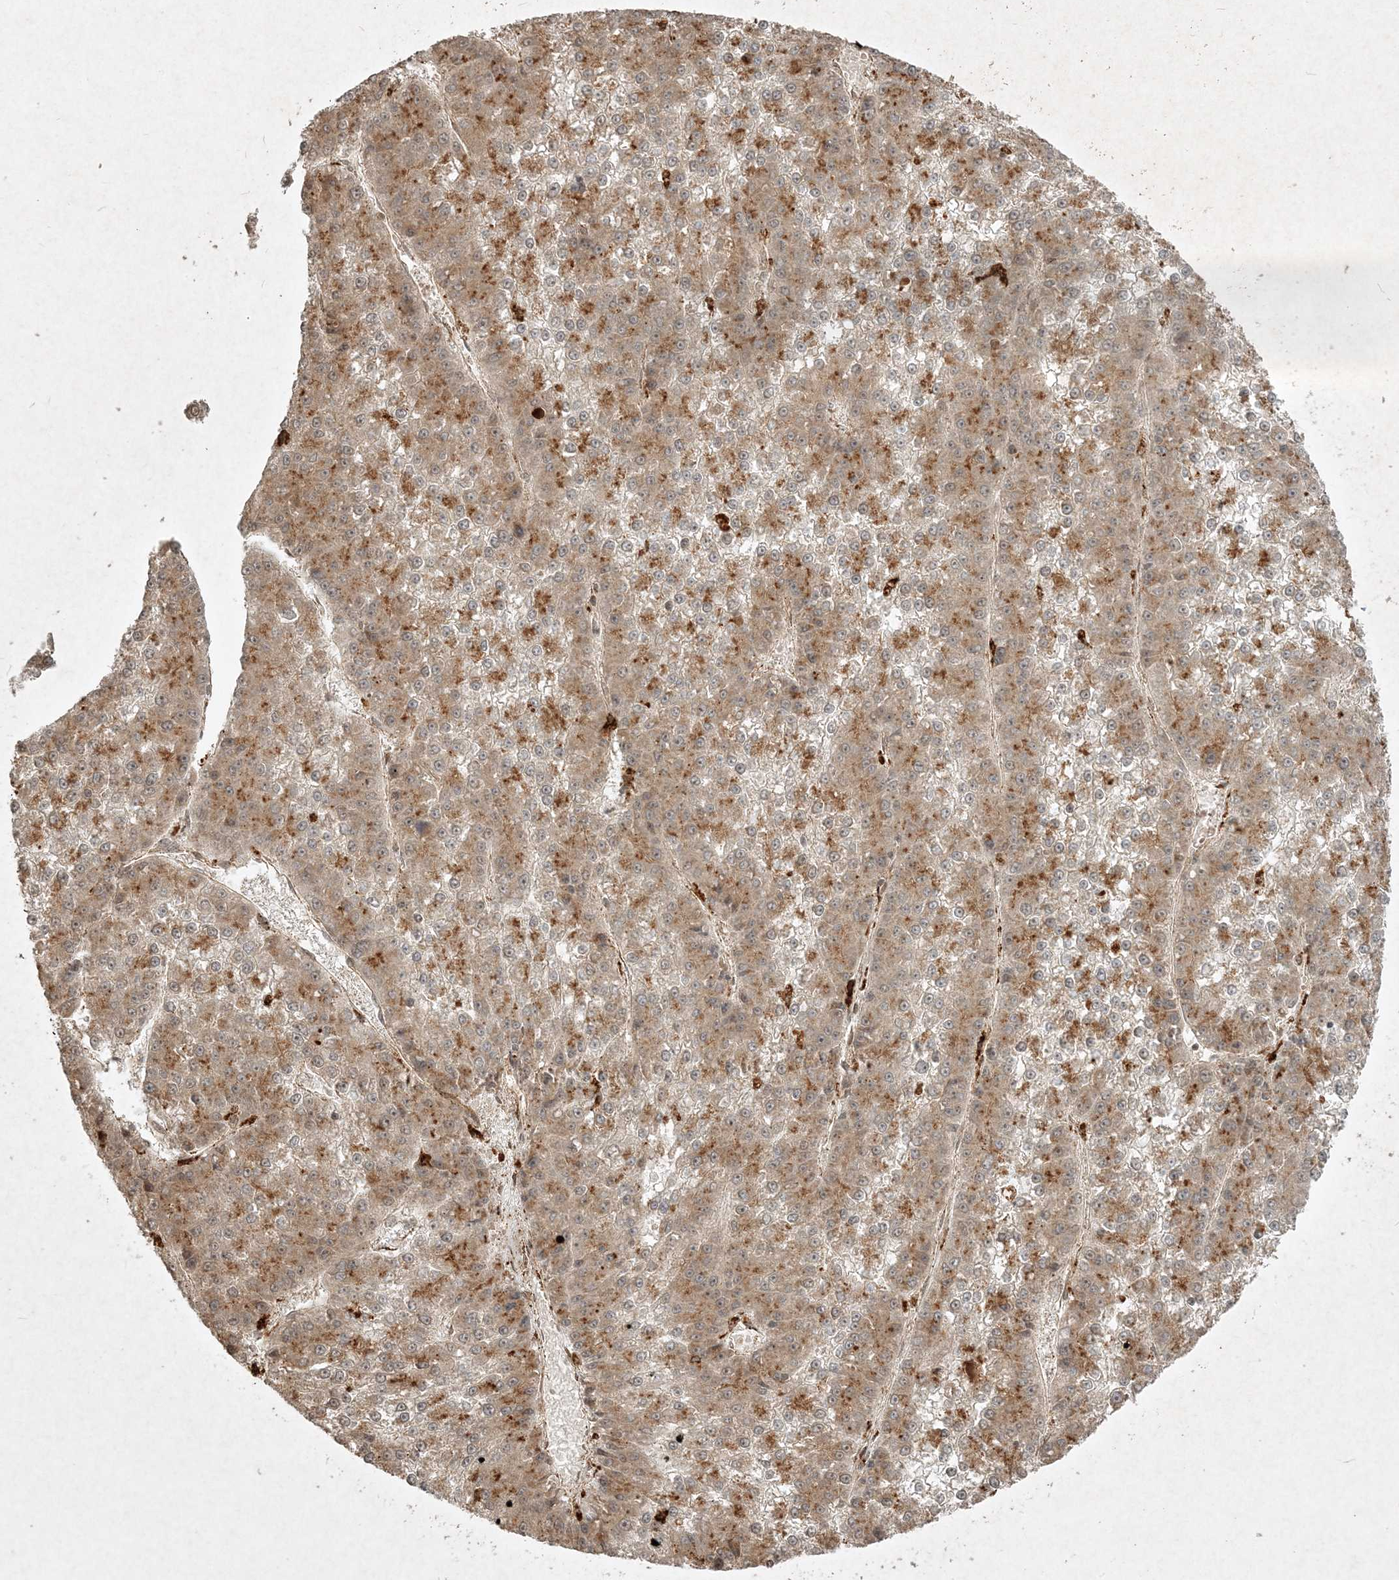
{"staining": {"intensity": "weak", "quantity": ">75%", "location": "cytoplasmic/membranous"}, "tissue": "liver cancer", "cell_type": "Tumor cells", "image_type": "cancer", "snomed": [{"axis": "morphology", "description": "Carcinoma, Hepatocellular, NOS"}, {"axis": "topography", "description": "Liver"}], "caption": "This is a histology image of immunohistochemistry staining of liver cancer, which shows weak staining in the cytoplasmic/membranous of tumor cells.", "gene": "NARS1", "patient": {"sex": "female", "age": 73}}